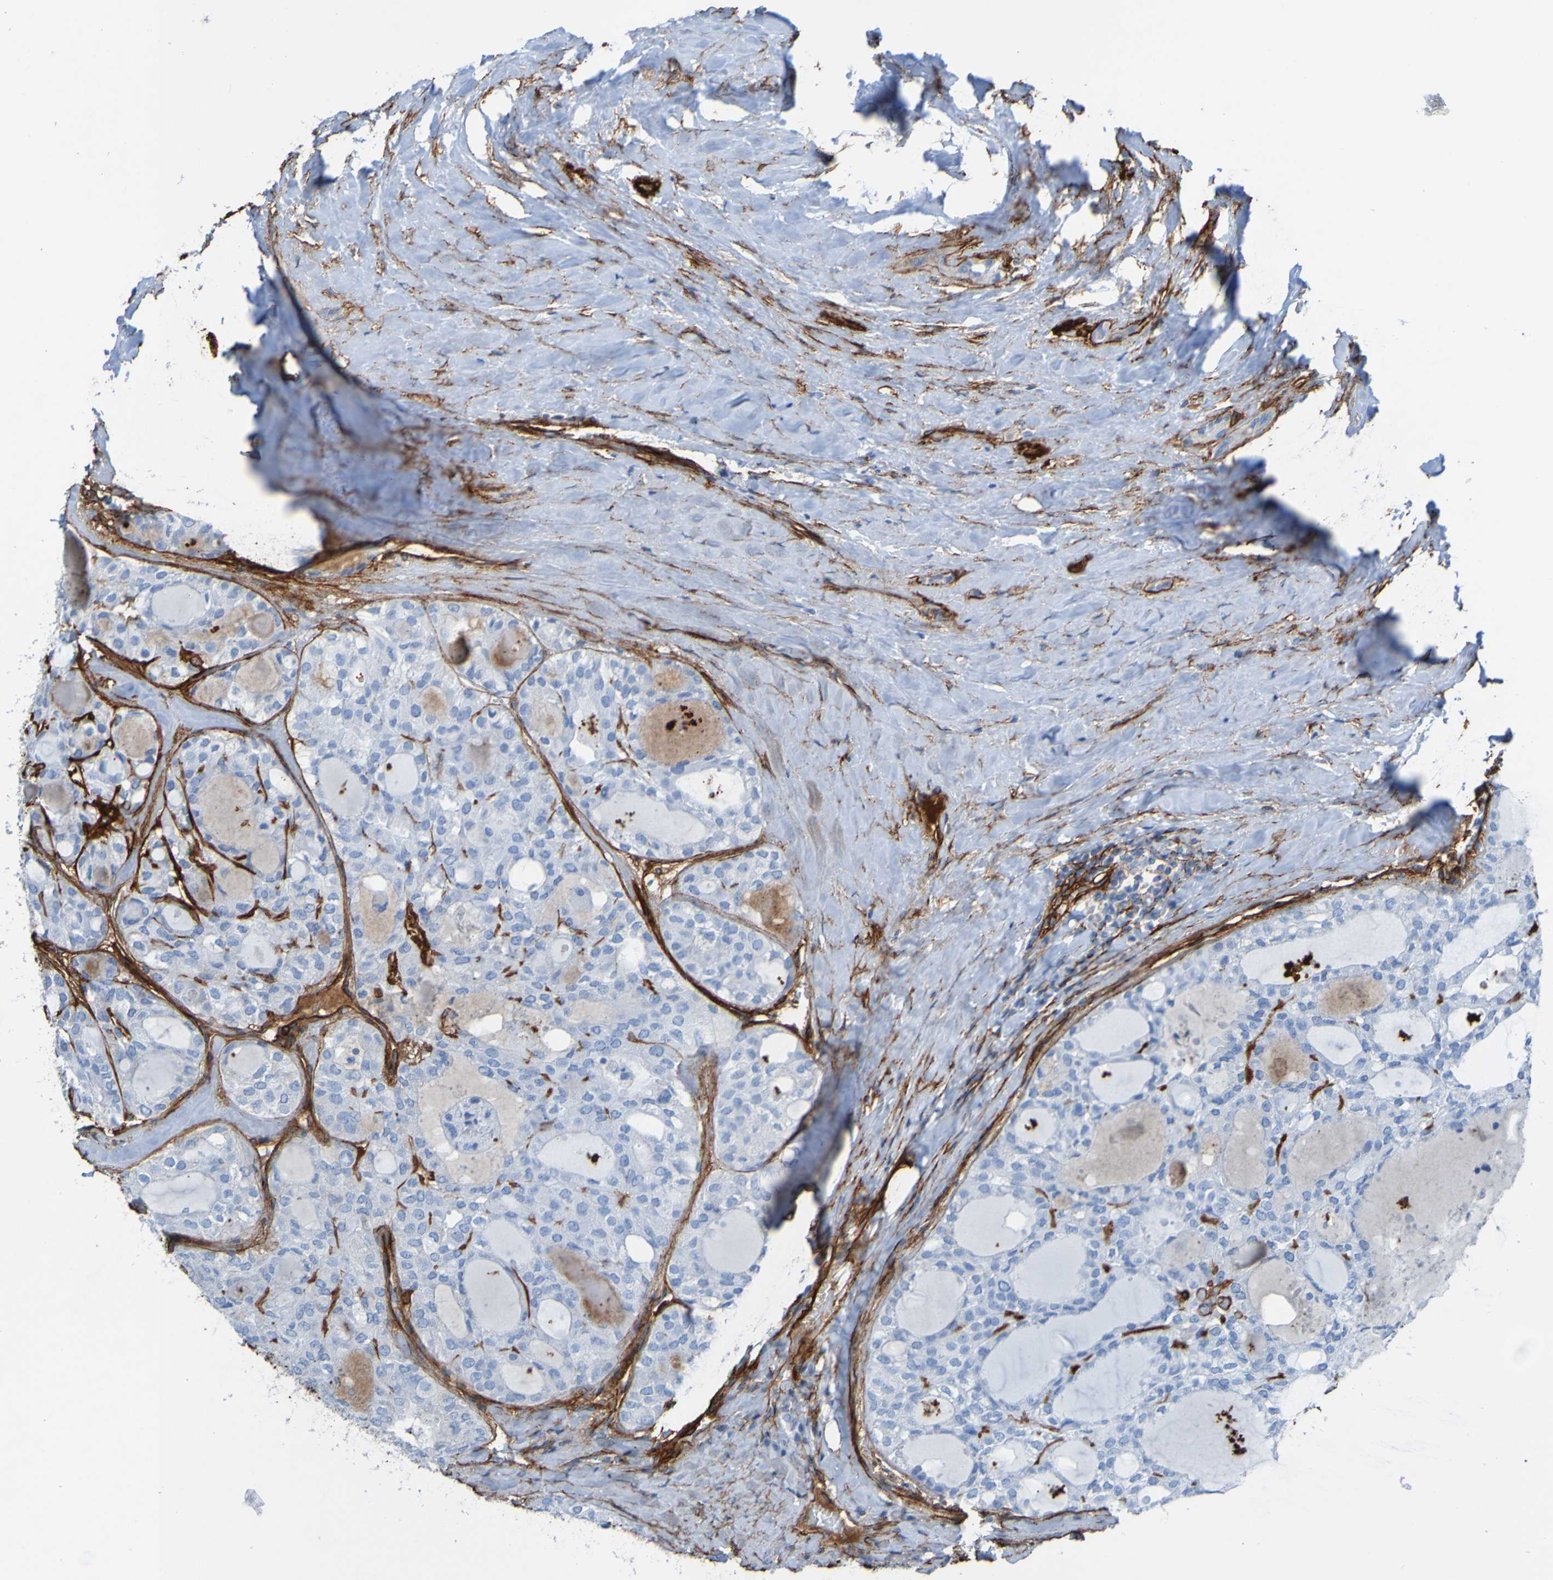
{"staining": {"intensity": "negative", "quantity": "none", "location": "none"}, "tissue": "thyroid cancer", "cell_type": "Tumor cells", "image_type": "cancer", "snomed": [{"axis": "morphology", "description": "Follicular adenoma carcinoma, NOS"}, {"axis": "topography", "description": "Thyroid gland"}], "caption": "This is an IHC photomicrograph of thyroid cancer. There is no expression in tumor cells.", "gene": "COL4A2", "patient": {"sex": "male", "age": 75}}